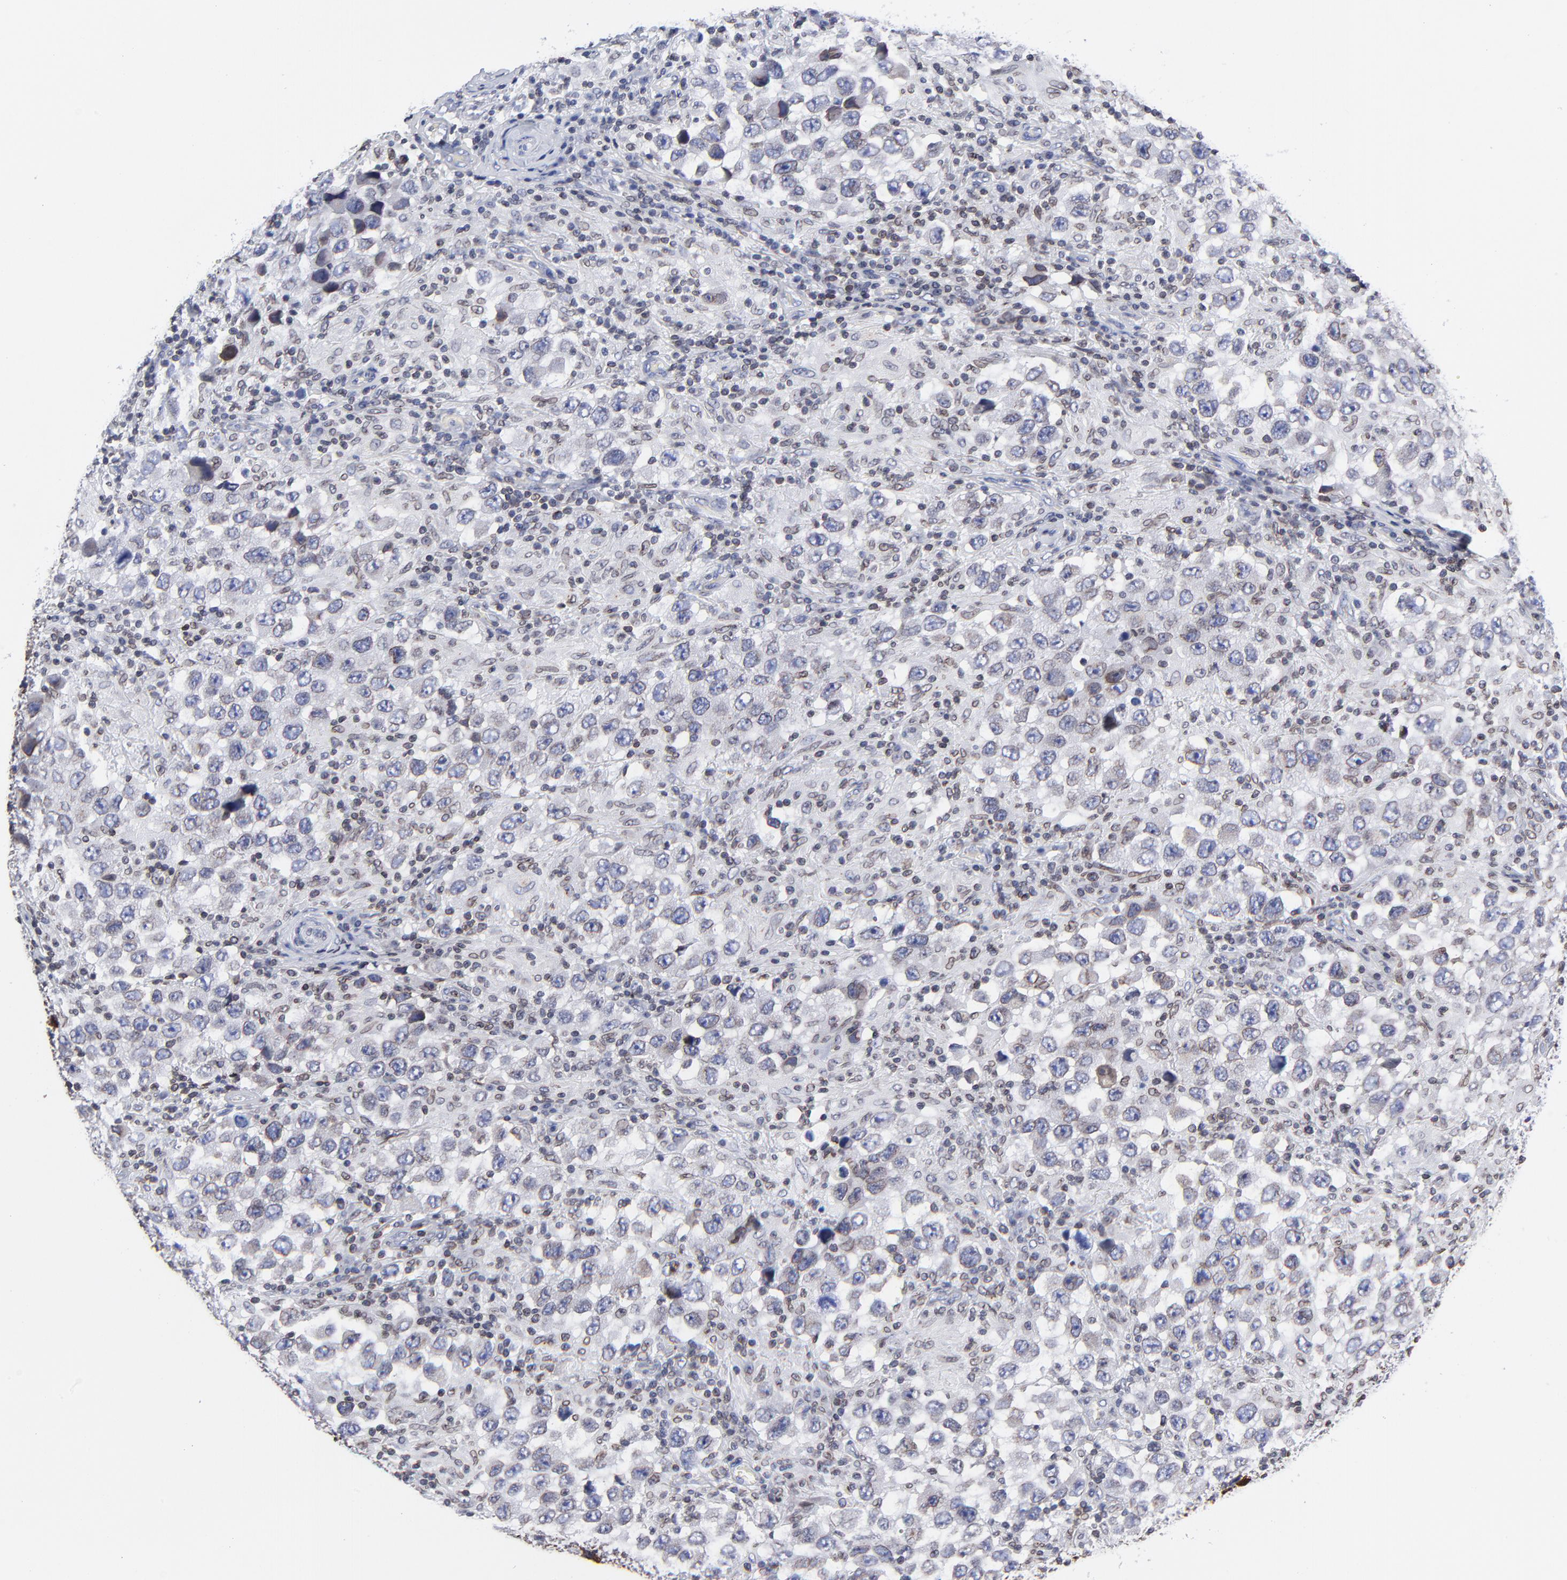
{"staining": {"intensity": "moderate", "quantity": ">75%", "location": "cytoplasmic/membranous,nuclear"}, "tissue": "testis cancer", "cell_type": "Tumor cells", "image_type": "cancer", "snomed": [{"axis": "morphology", "description": "Carcinoma, Embryonal, NOS"}, {"axis": "topography", "description": "Testis"}], "caption": "Immunohistochemistry (IHC) of human testis embryonal carcinoma exhibits medium levels of moderate cytoplasmic/membranous and nuclear positivity in about >75% of tumor cells.", "gene": "THAP7", "patient": {"sex": "male", "age": 21}}